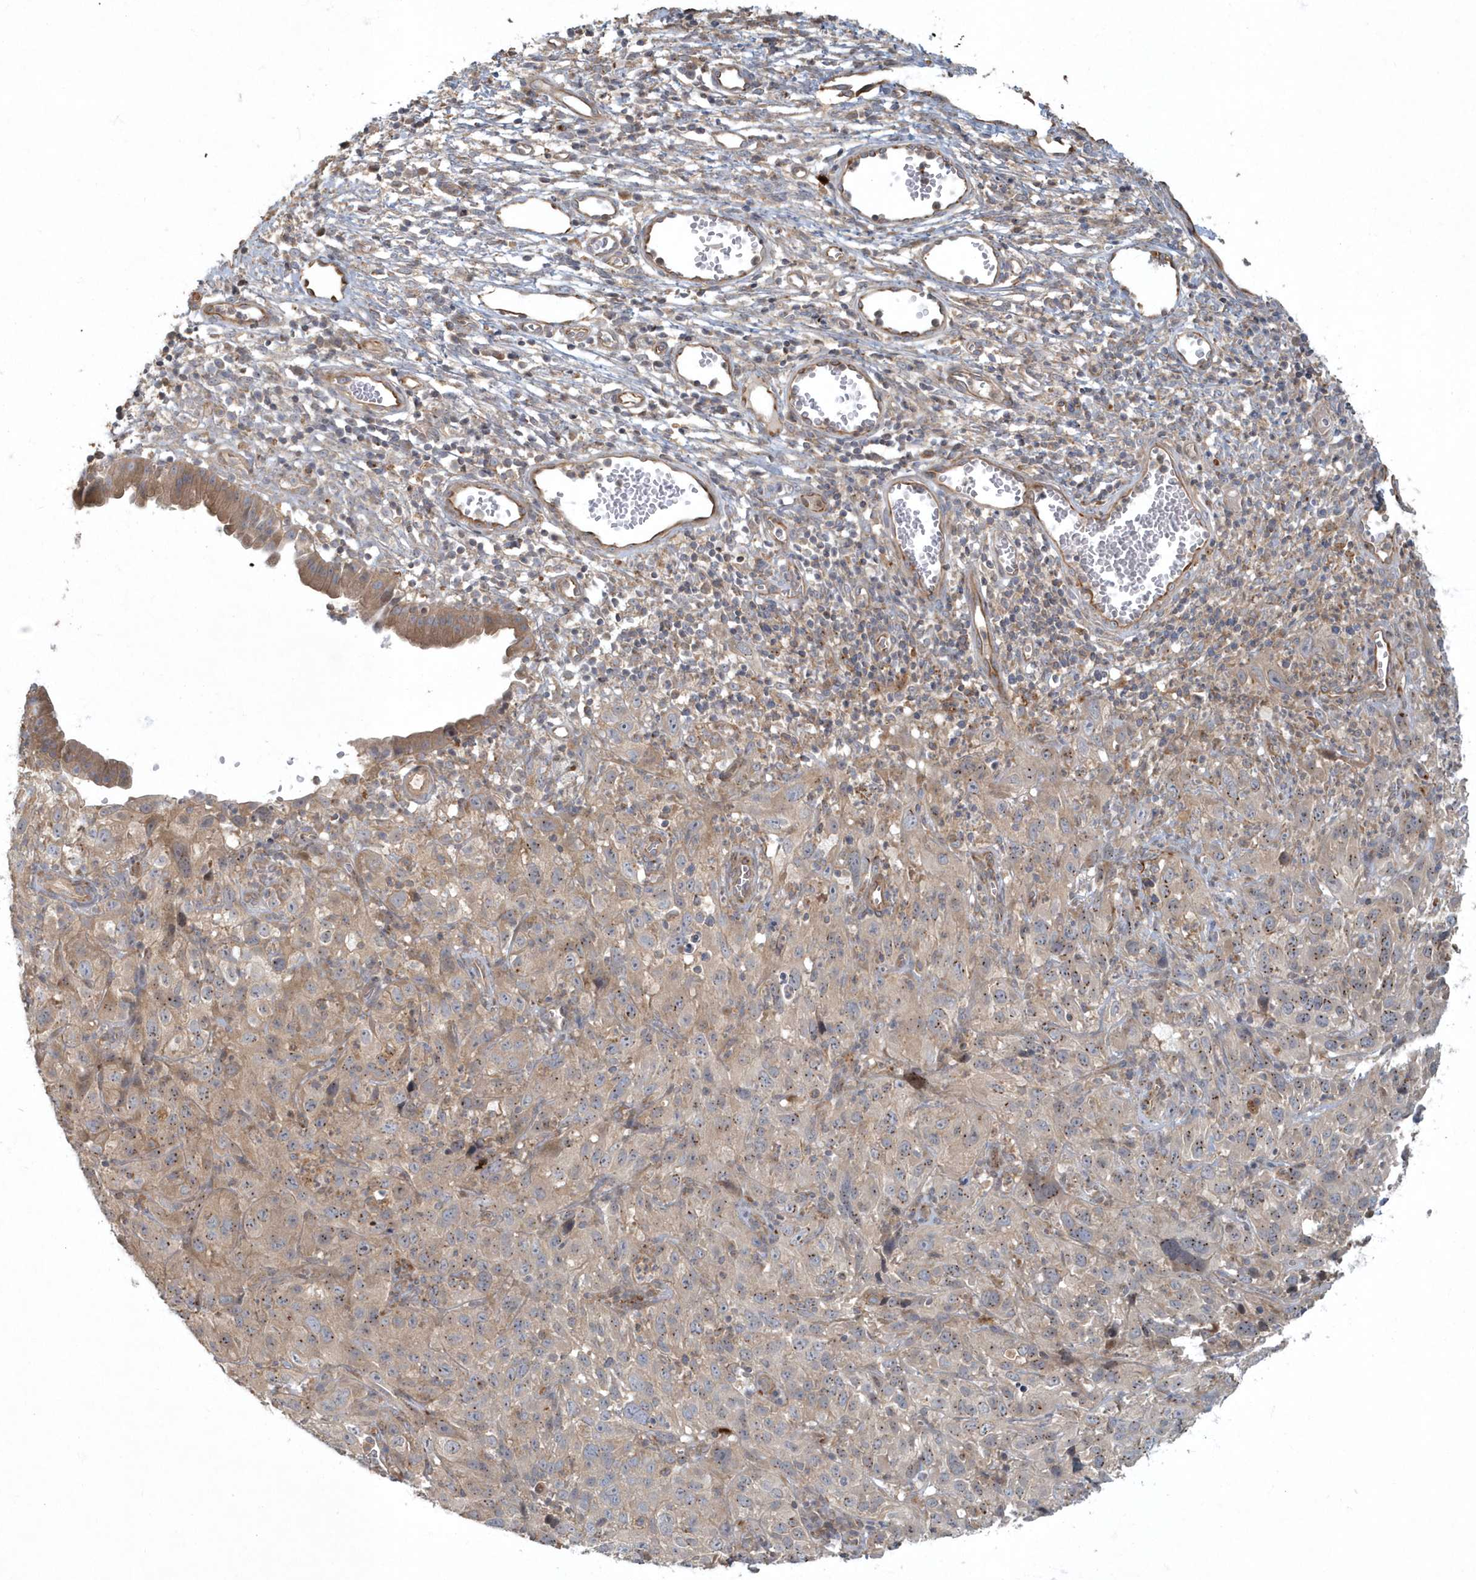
{"staining": {"intensity": "weak", "quantity": ">75%", "location": "cytoplasmic/membranous"}, "tissue": "cervical cancer", "cell_type": "Tumor cells", "image_type": "cancer", "snomed": [{"axis": "morphology", "description": "Squamous cell carcinoma, NOS"}, {"axis": "topography", "description": "Cervix"}], "caption": "Immunohistochemical staining of human cervical cancer (squamous cell carcinoma) reveals low levels of weak cytoplasmic/membranous protein positivity in about >75% of tumor cells.", "gene": "ARHGEF38", "patient": {"sex": "female", "age": 32}}